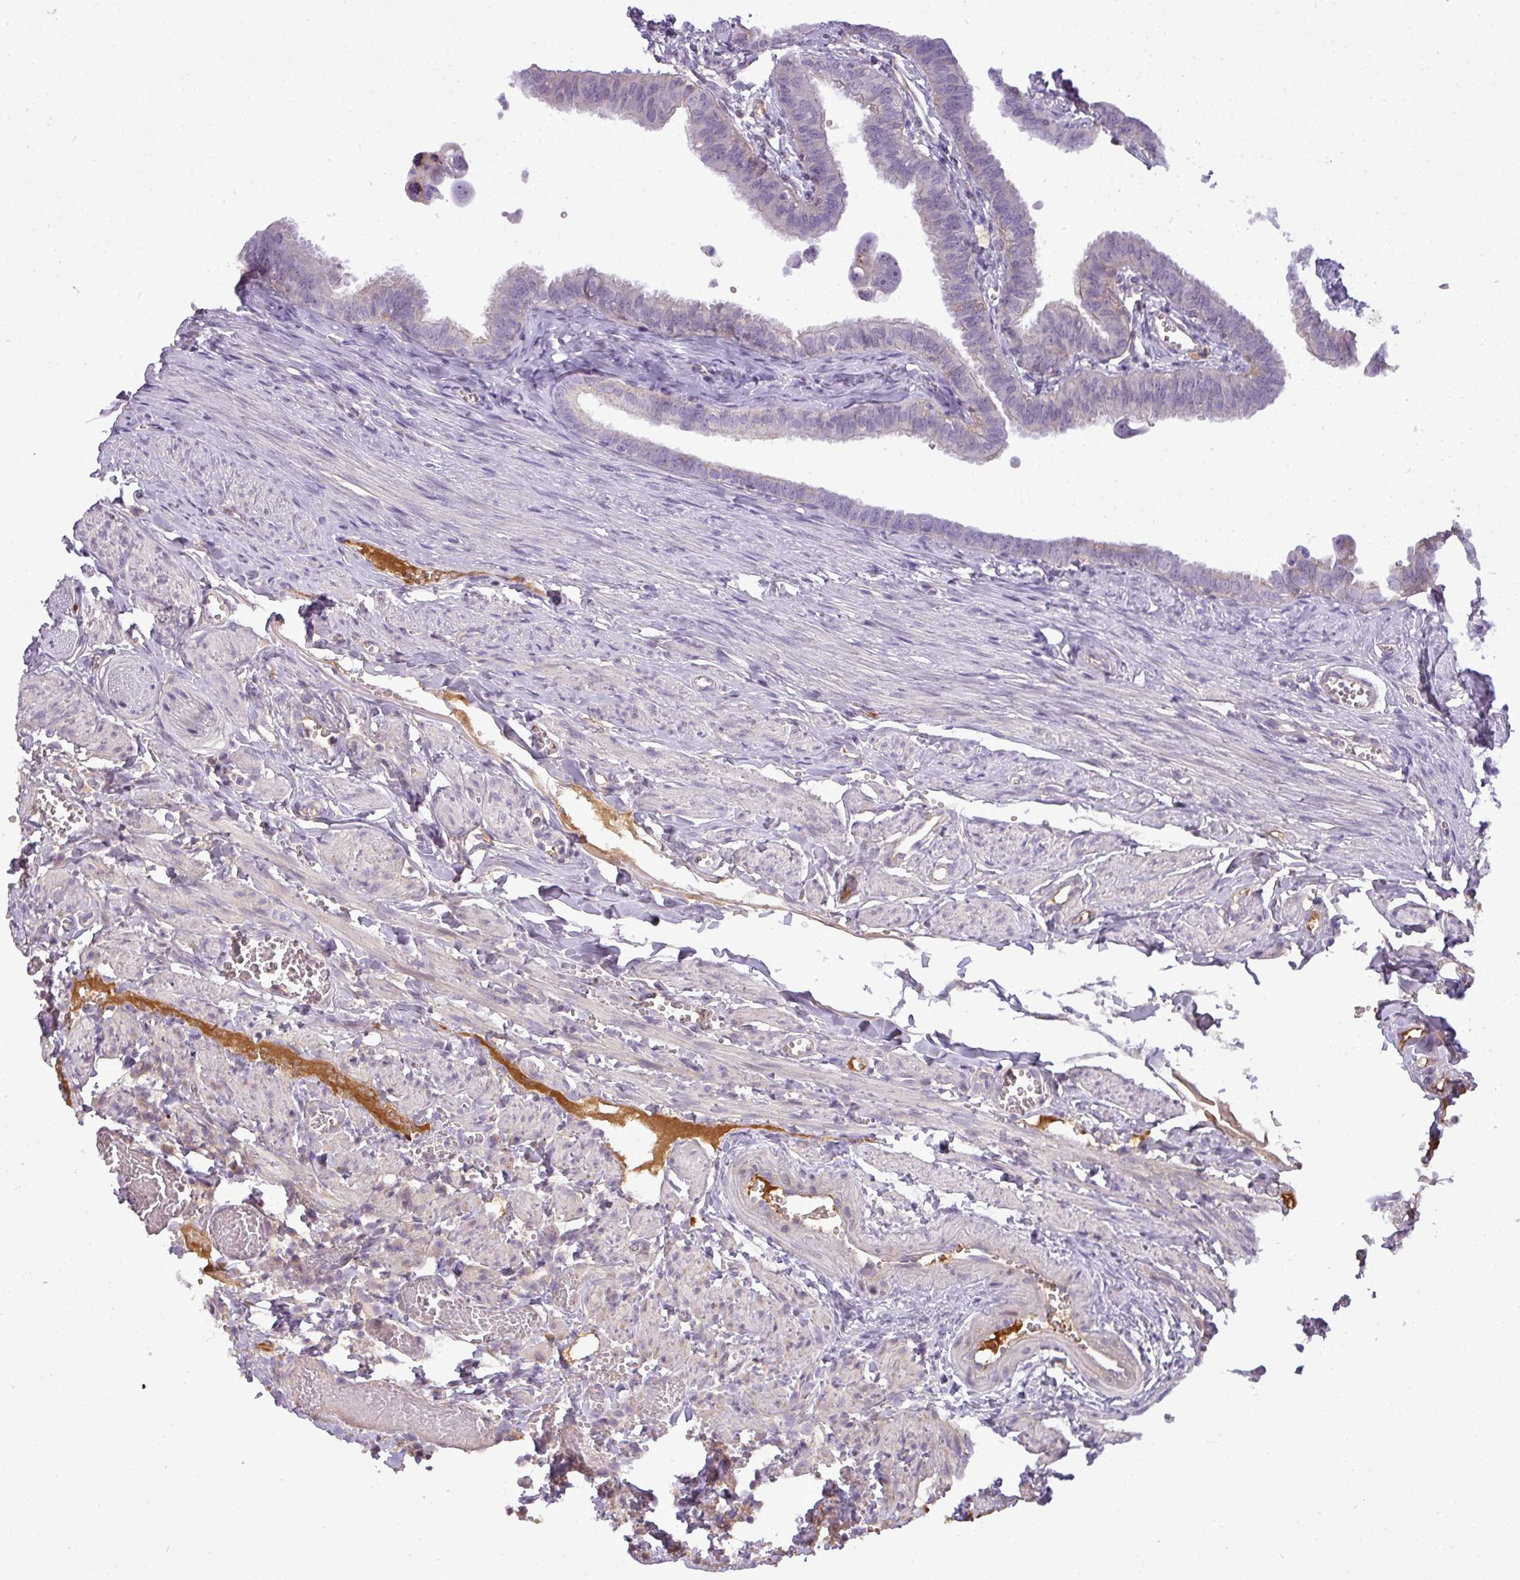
{"staining": {"intensity": "weak", "quantity": "<25%", "location": "cytoplasmic/membranous"}, "tissue": "fallopian tube", "cell_type": "Glandular cells", "image_type": "normal", "snomed": [{"axis": "morphology", "description": "Normal tissue, NOS"}, {"axis": "morphology", "description": "Carcinoma, NOS"}, {"axis": "topography", "description": "Fallopian tube"}, {"axis": "topography", "description": "Ovary"}], "caption": "DAB immunohistochemical staining of normal fallopian tube demonstrates no significant expression in glandular cells.", "gene": "C4A", "patient": {"sex": "female", "age": 59}}